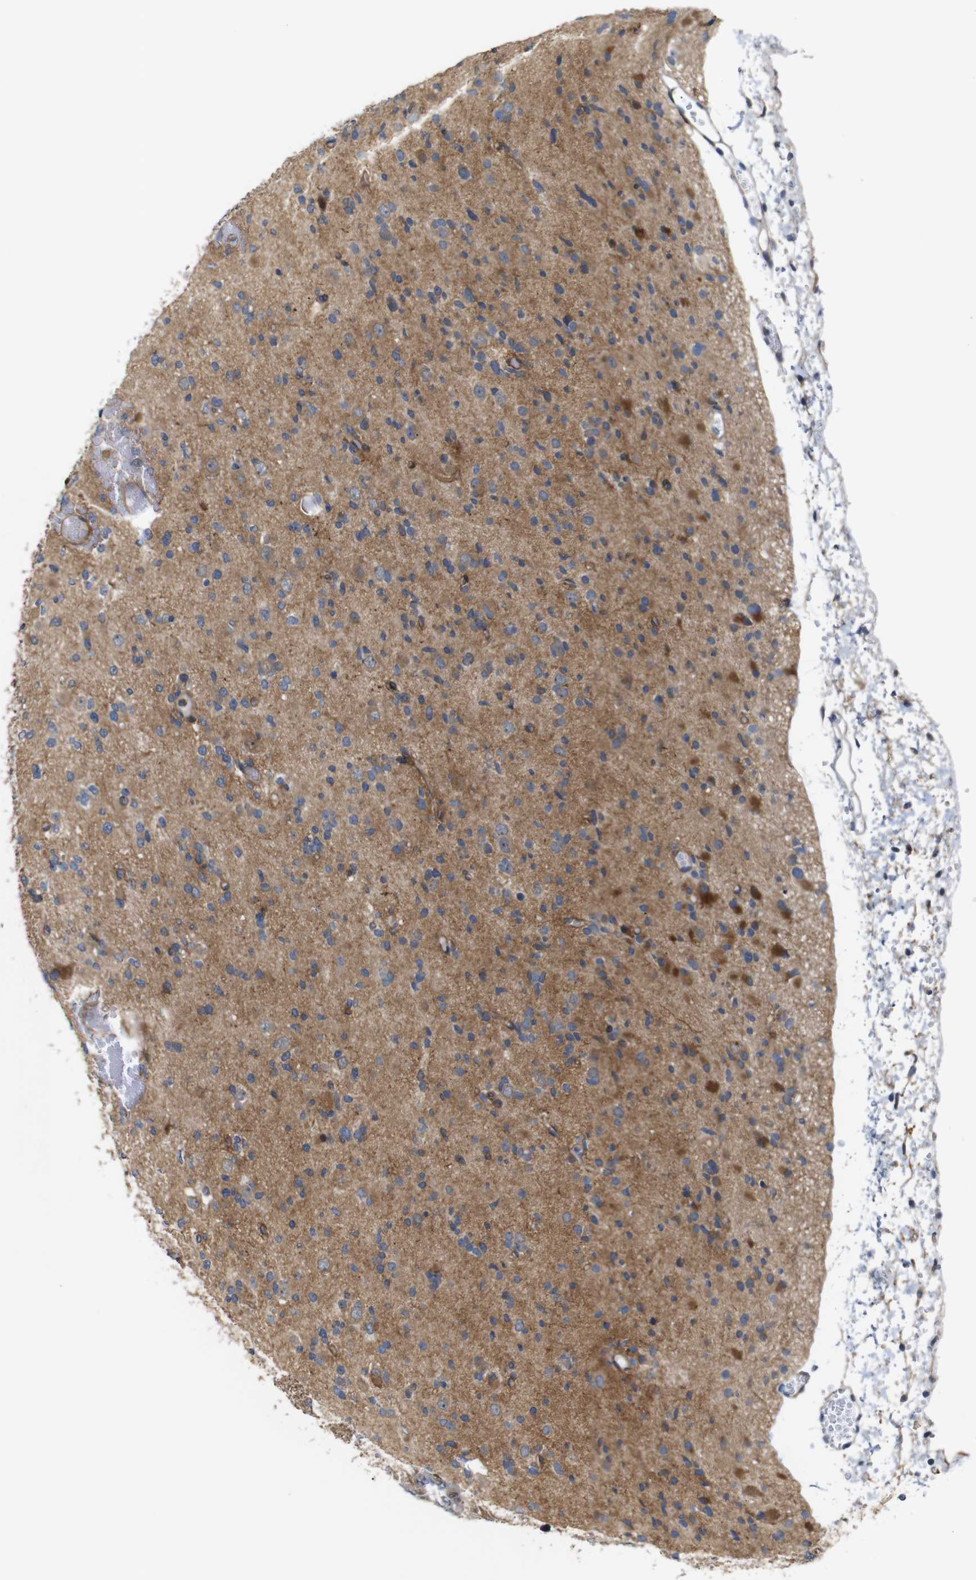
{"staining": {"intensity": "moderate", "quantity": "<25%", "location": "cytoplasmic/membranous"}, "tissue": "glioma", "cell_type": "Tumor cells", "image_type": "cancer", "snomed": [{"axis": "morphology", "description": "Glioma, malignant, Low grade"}, {"axis": "topography", "description": "Brain"}], "caption": "Immunohistochemical staining of human glioma shows low levels of moderate cytoplasmic/membranous expression in approximately <25% of tumor cells. (DAB (3,3'-diaminobenzidine) IHC, brown staining for protein, blue staining for nuclei).", "gene": "P3H2", "patient": {"sex": "female", "age": 22}}